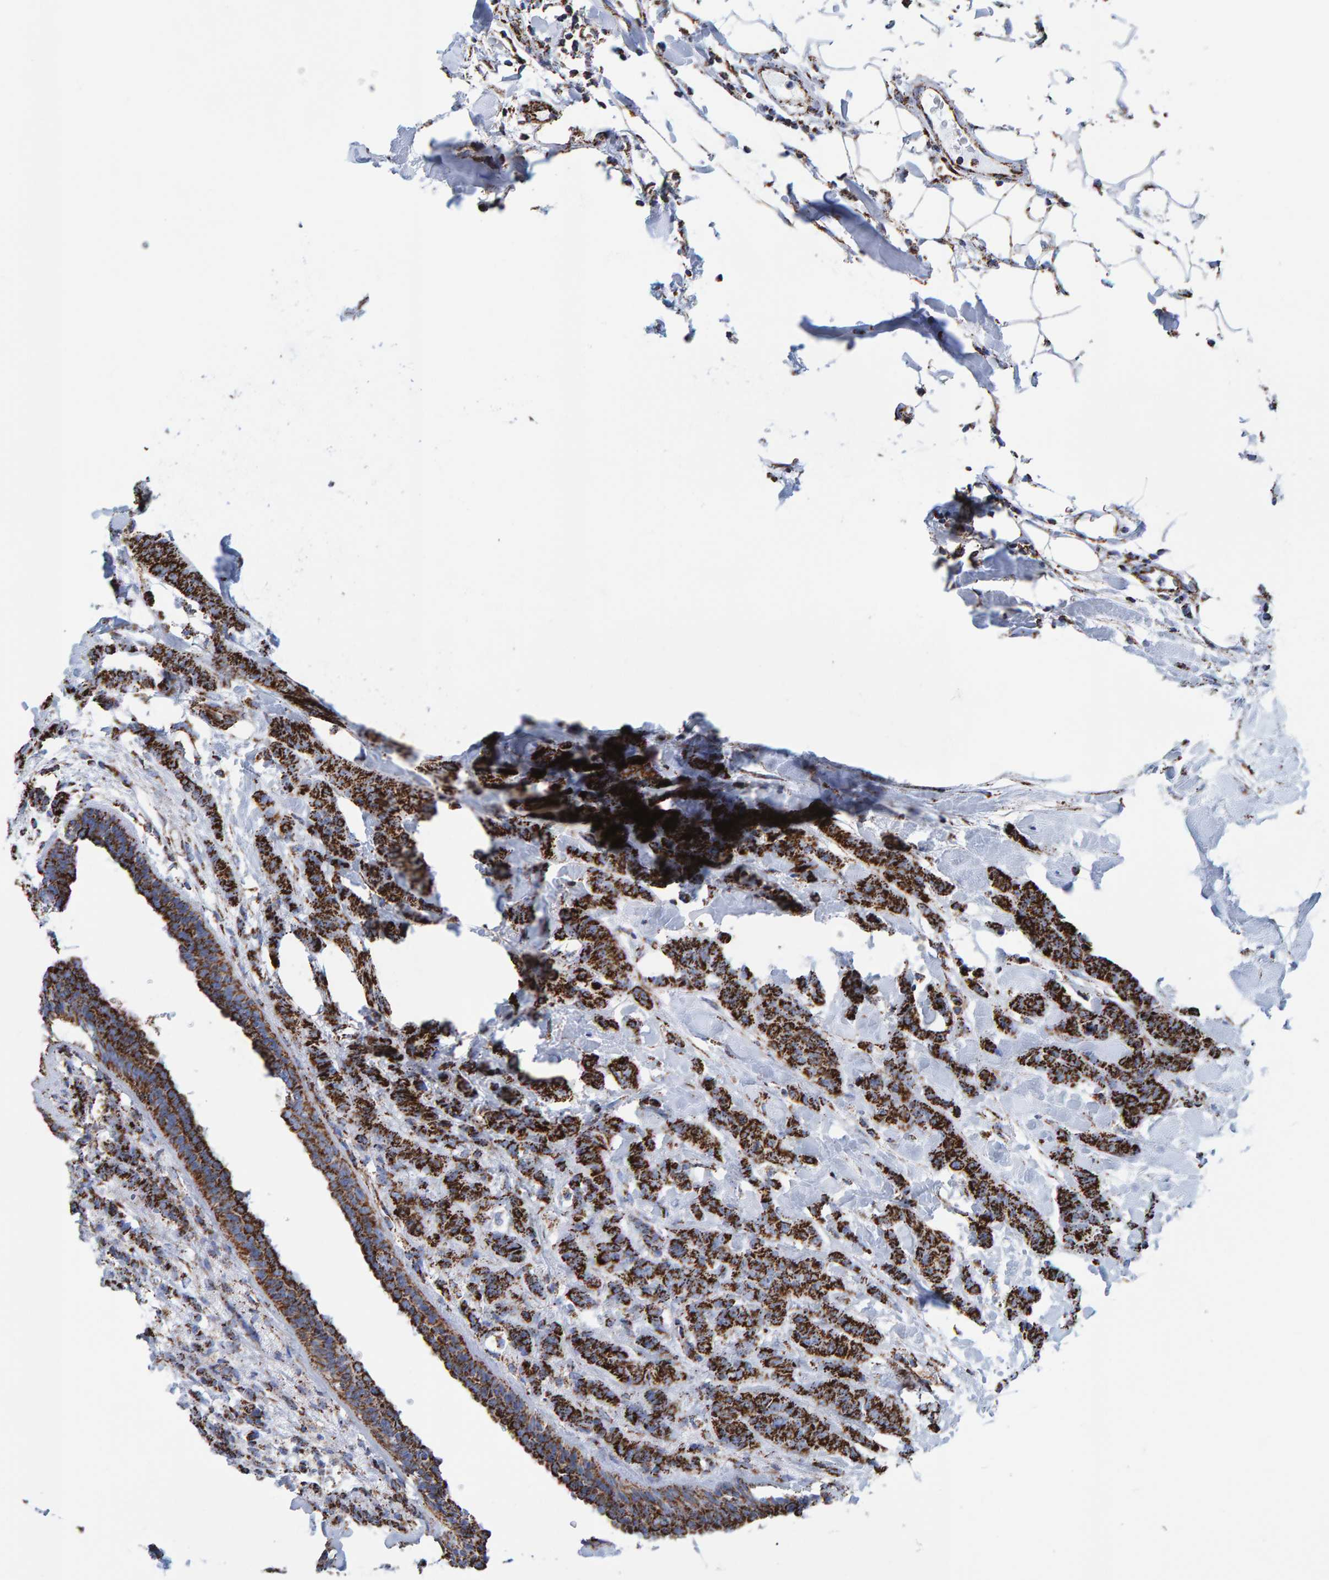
{"staining": {"intensity": "strong", "quantity": ">75%", "location": "cytoplasmic/membranous"}, "tissue": "breast cancer", "cell_type": "Tumor cells", "image_type": "cancer", "snomed": [{"axis": "morphology", "description": "Normal tissue, NOS"}, {"axis": "morphology", "description": "Duct carcinoma"}, {"axis": "topography", "description": "Breast"}], "caption": "A micrograph of human infiltrating ductal carcinoma (breast) stained for a protein reveals strong cytoplasmic/membranous brown staining in tumor cells. The staining was performed using DAB (3,3'-diaminobenzidine) to visualize the protein expression in brown, while the nuclei were stained in blue with hematoxylin (Magnification: 20x).", "gene": "ENSG00000262660", "patient": {"sex": "female", "age": 40}}